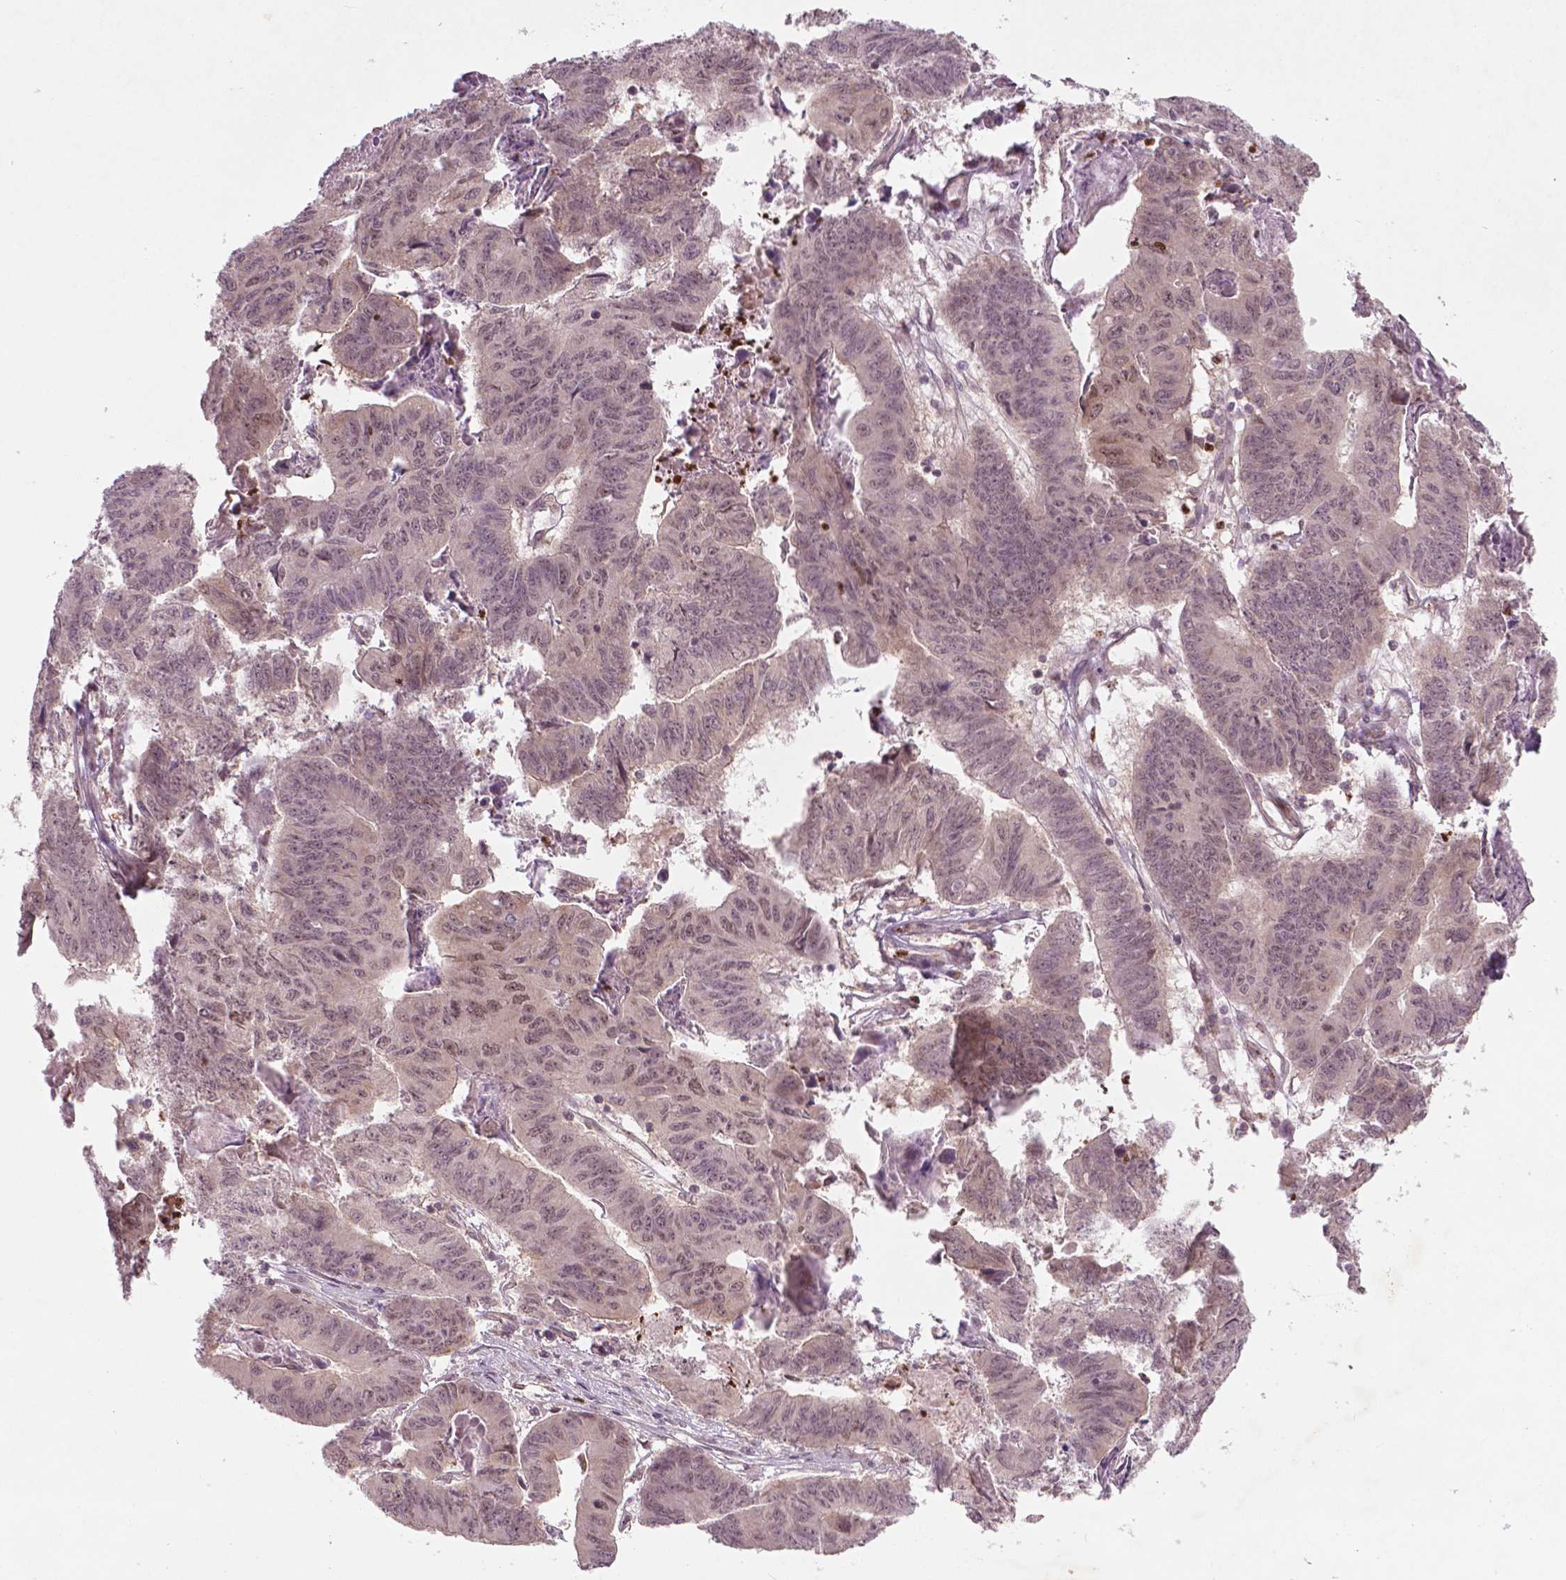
{"staining": {"intensity": "weak", "quantity": ">75%", "location": "cytoplasmic/membranous,nuclear"}, "tissue": "stomach cancer", "cell_type": "Tumor cells", "image_type": "cancer", "snomed": [{"axis": "morphology", "description": "Adenocarcinoma, NOS"}, {"axis": "topography", "description": "Stomach, lower"}], "caption": "Adenocarcinoma (stomach) stained with a brown dye displays weak cytoplasmic/membranous and nuclear positive positivity in approximately >75% of tumor cells.", "gene": "NFAT5", "patient": {"sex": "male", "age": 77}}